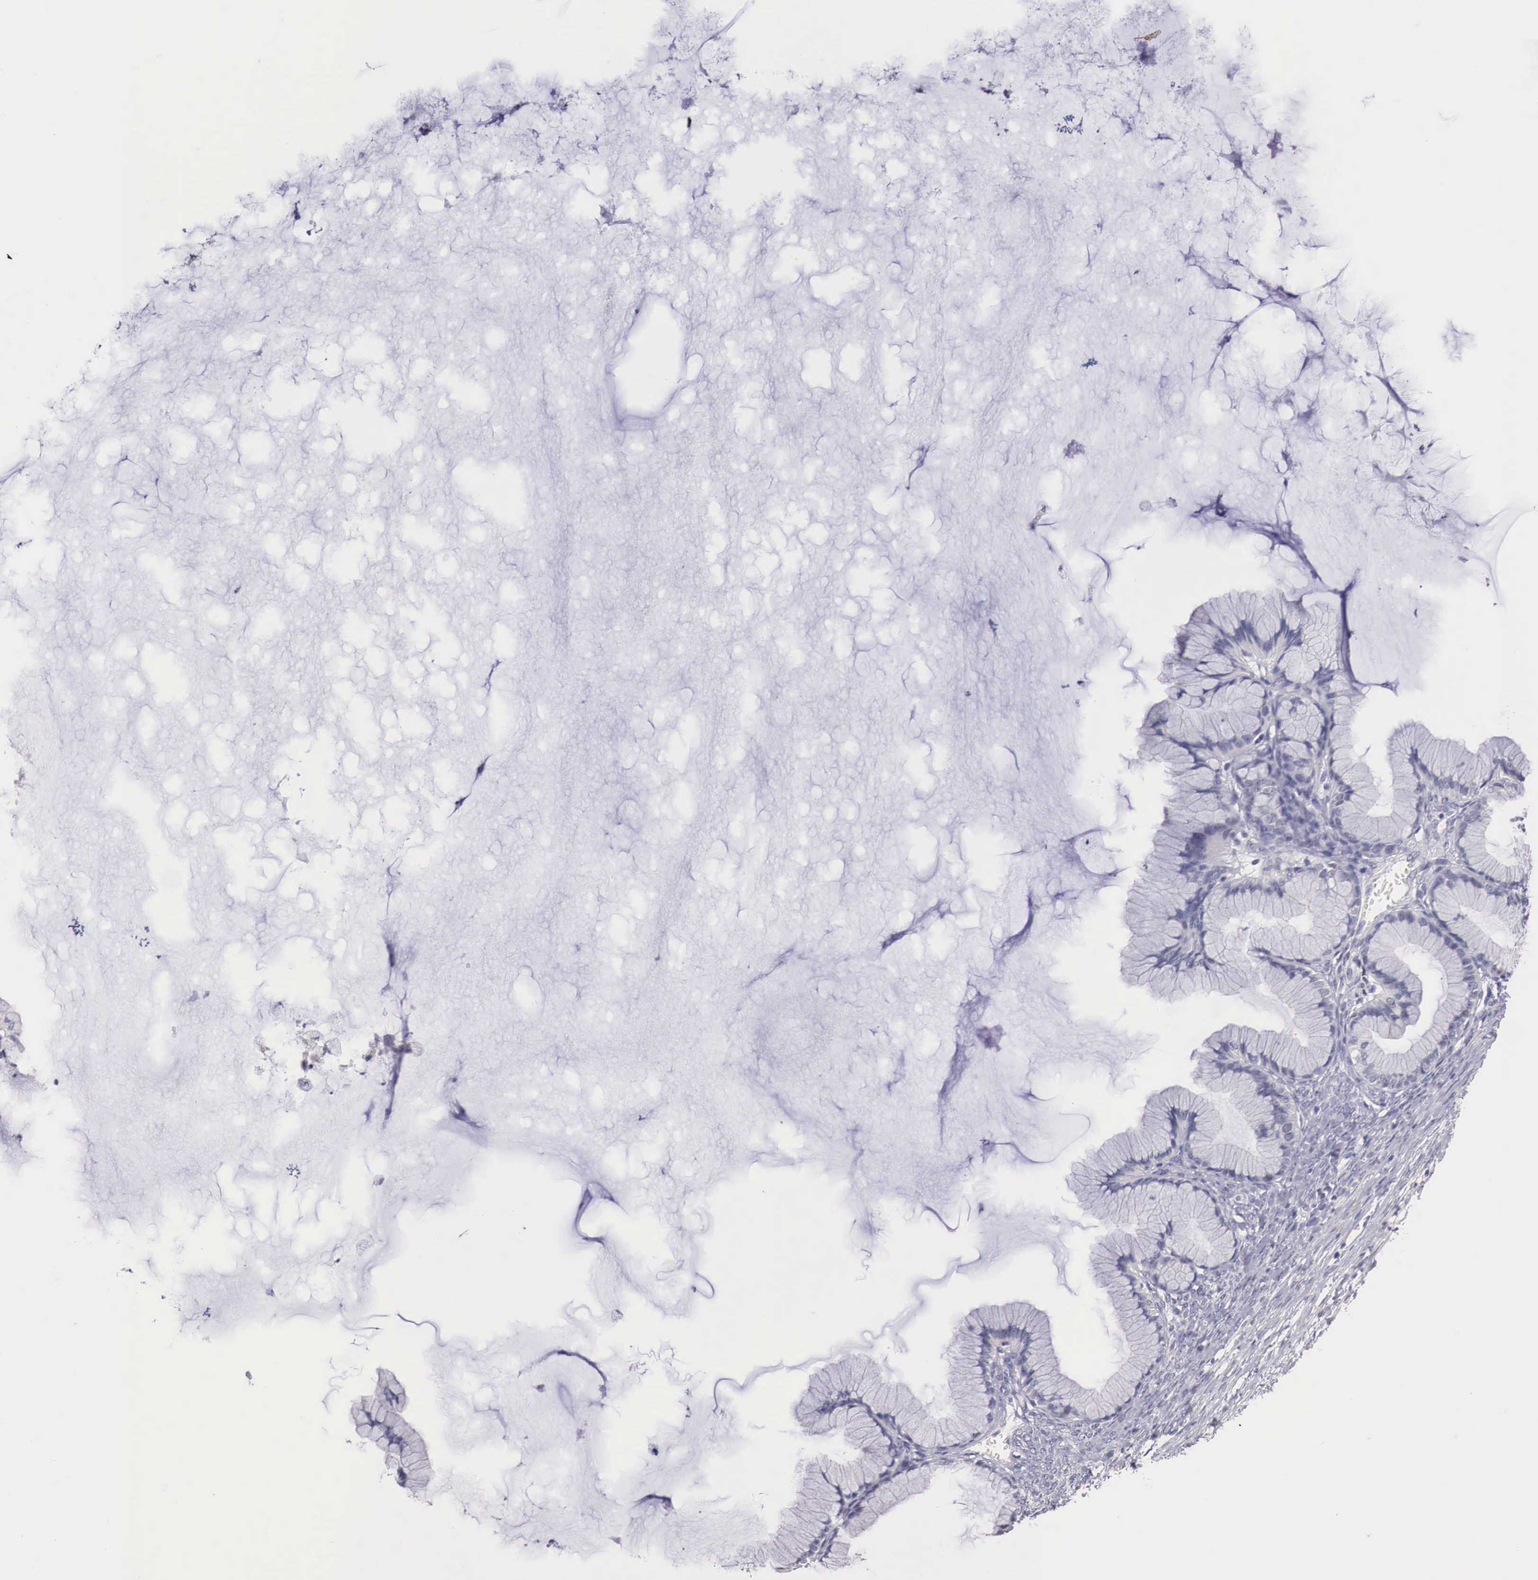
{"staining": {"intensity": "negative", "quantity": "none", "location": "none"}, "tissue": "ovarian cancer", "cell_type": "Tumor cells", "image_type": "cancer", "snomed": [{"axis": "morphology", "description": "Cystadenocarcinoma, mucinous, NOS"}, {"axis": "topography", "description": "Ovary"}], "caption": "Immunohistochemical staining of ovarian cancer (mucinous cystadenocarcinoma) shows no significant staining in tumor cells.", "gene": "ENOX2", "patient": {"sex": "female", "age": 41}}